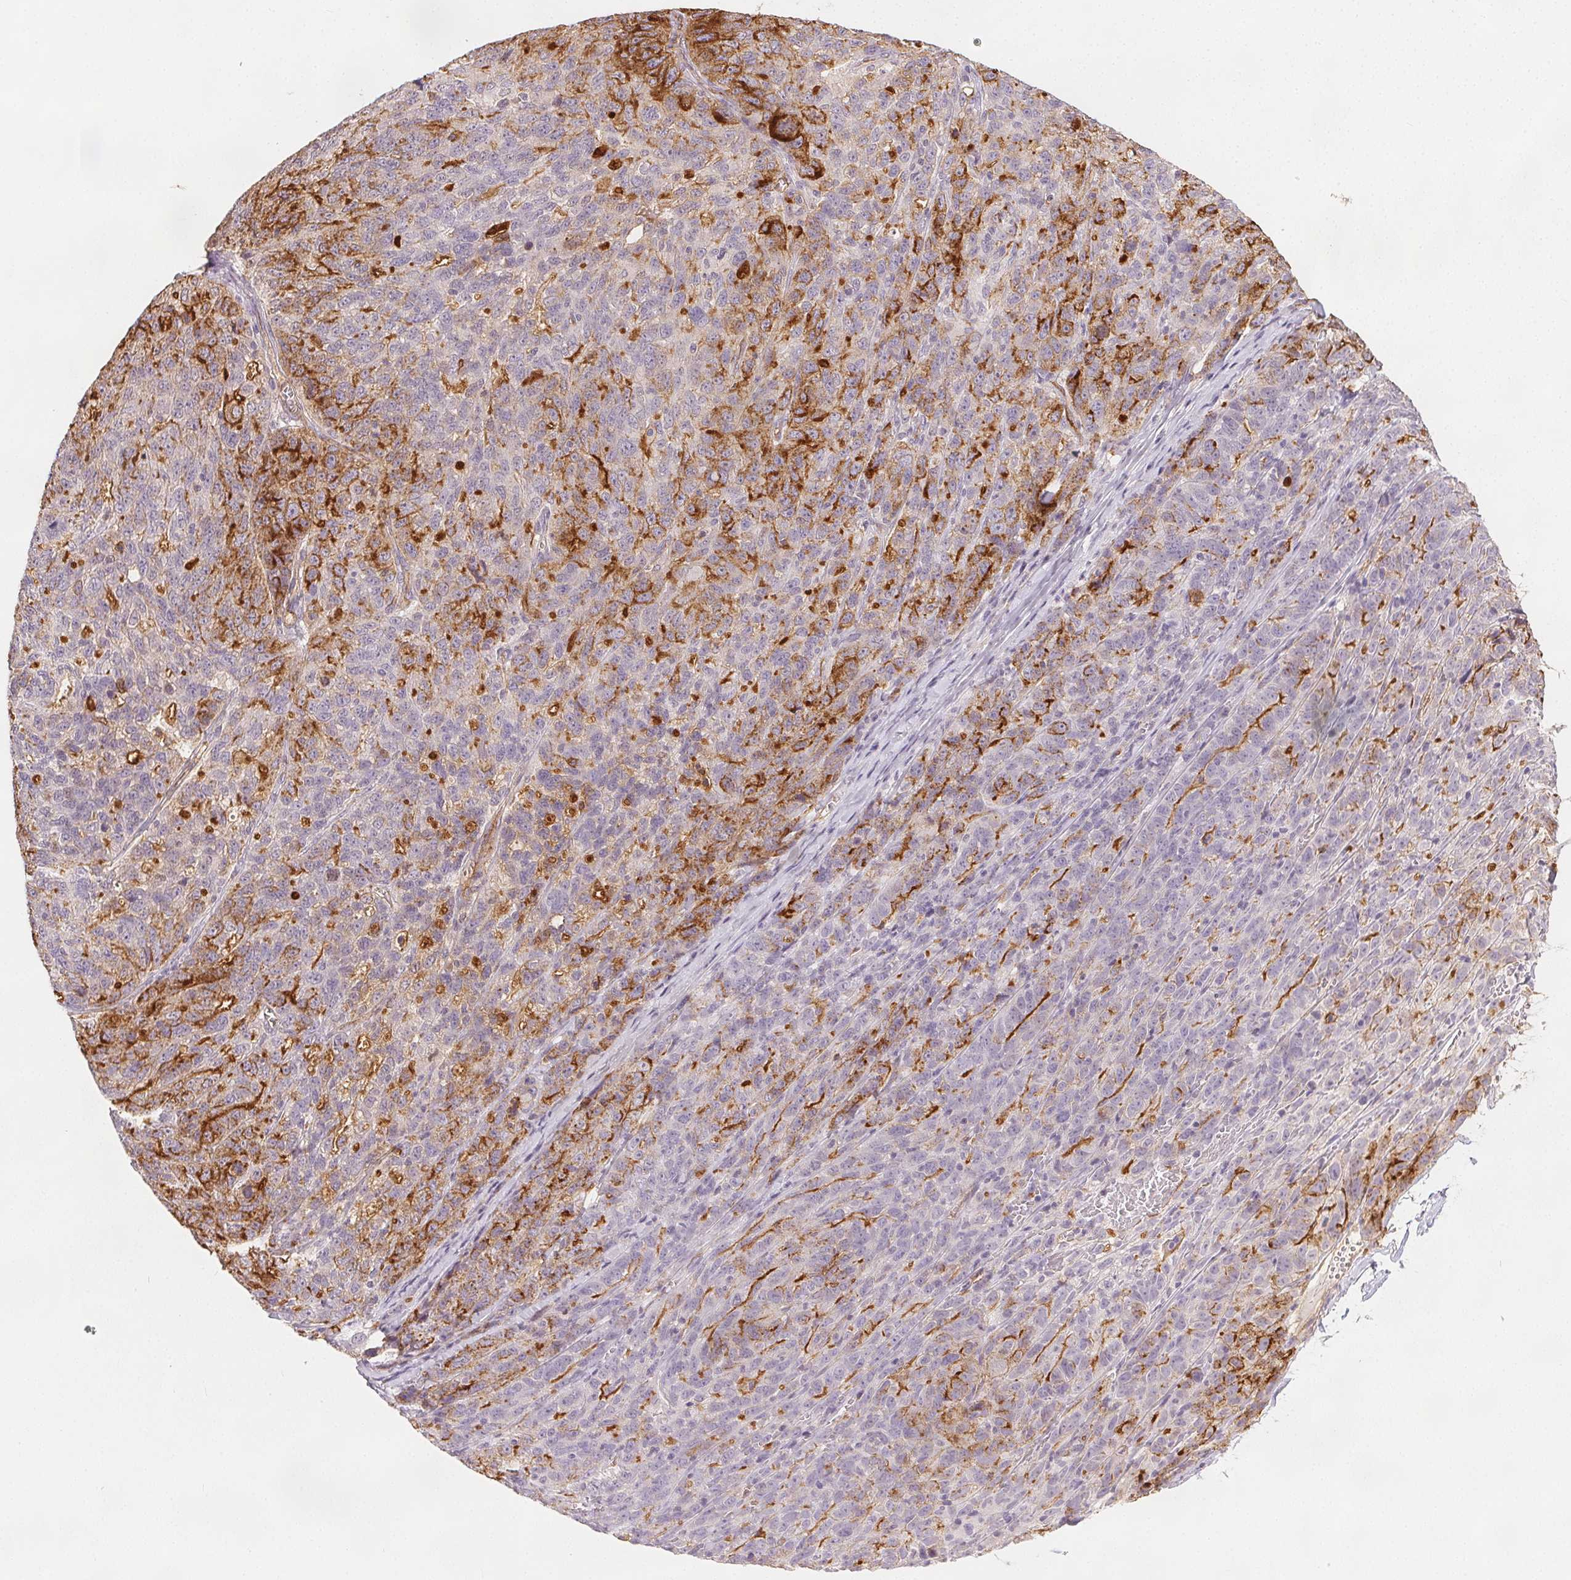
{"staining": {"intensity": "strong", "quantity": "25%-75%", "location": "cytoplasmic/membranous"}, "tissue": "ovarian cancer", "cell_type": "Tumor cells", "image_type": "cancer", "snomed": [{"axis": "morphology", "description": "Cystadenocarcinoma, serous, NOS"}, {"axis": "topography", "description": "Ovary"}], "caption": "Strong cytoplasmic/membranous protein positivity is present in approximately 25%-75% of tumor cells in ovarian serous cystadenocarcinoma.", "gene": "PODXL", "patient": {"sex": "female", "age": 71}}